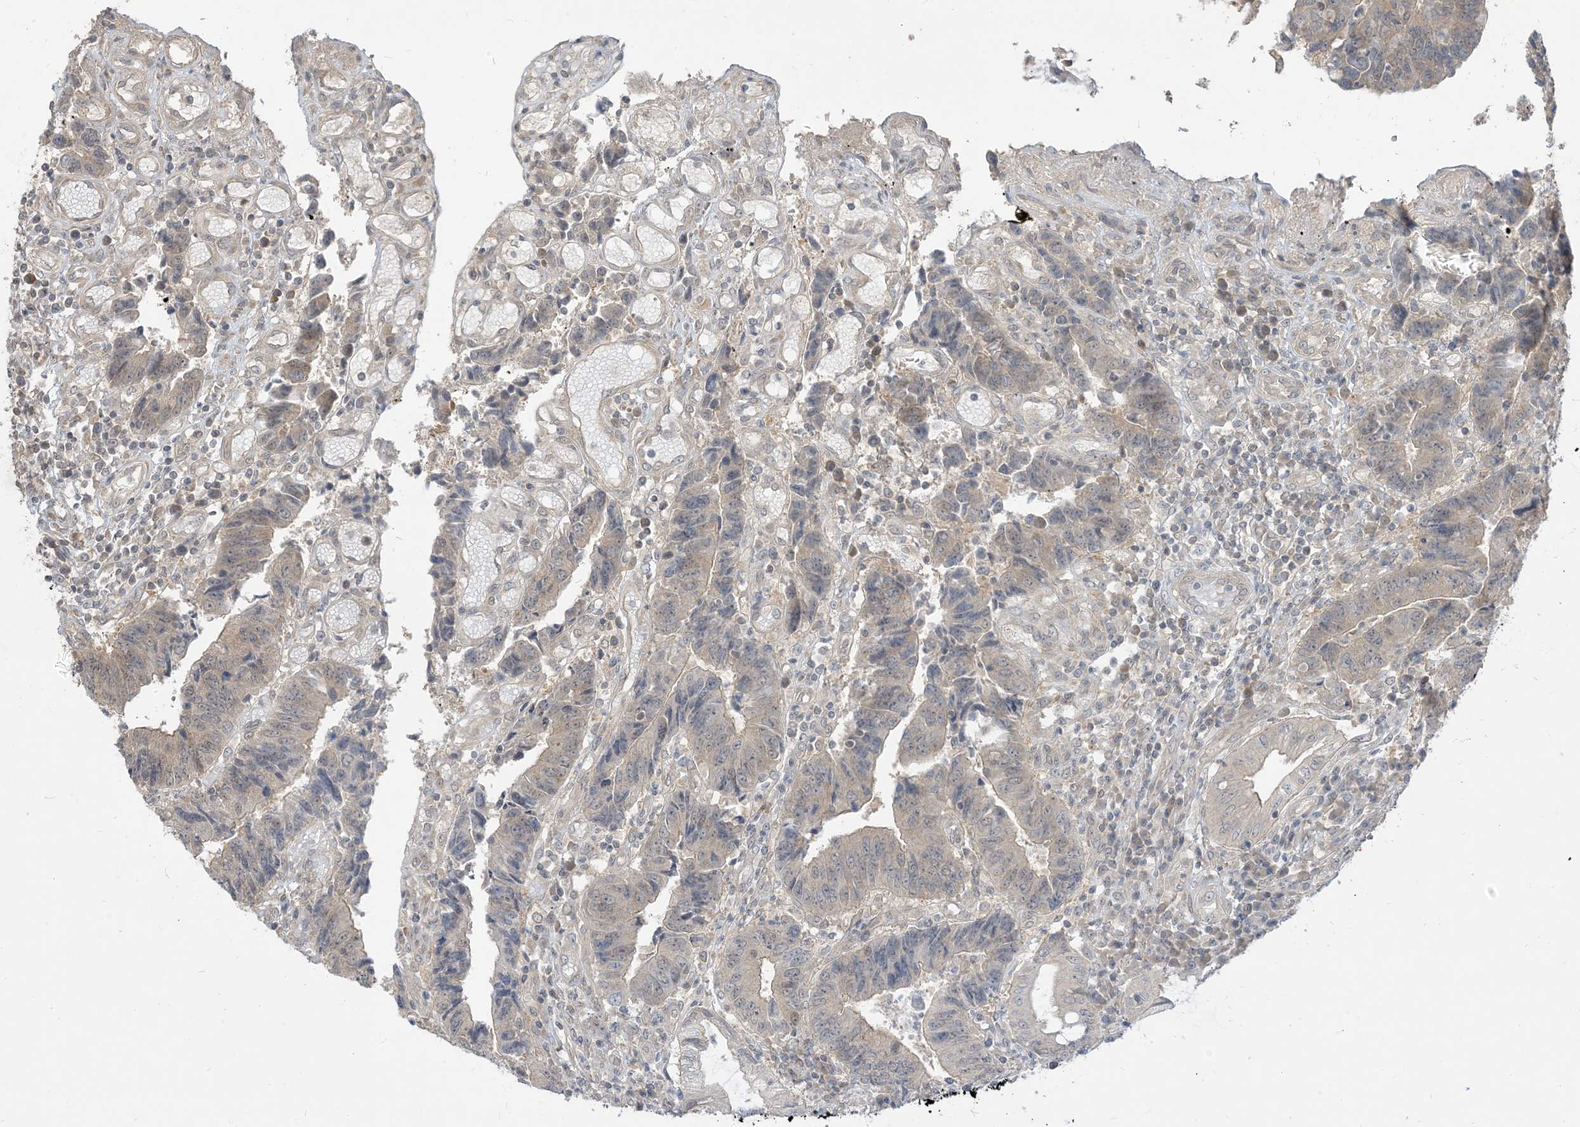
{"staining": {"intensity": "weak", "quantity": "<25%", "location": "cytoplasmic/membranous"}, "tissue": "colorectal cancer", "cell_type": "Tumor cells", "image_type": "cancer", "snomed": [{"axis": "morphology", "description": "Adenocarcinoma, NOS"}, {"axis": "topography", "description": "Rectum"}], "caption": "Colorectal cancer was stained to show a protein in brown. There is no significant staining in tumor cells.", "gene": "TBCC", "patient": {"sex": "male", "age": 84}}